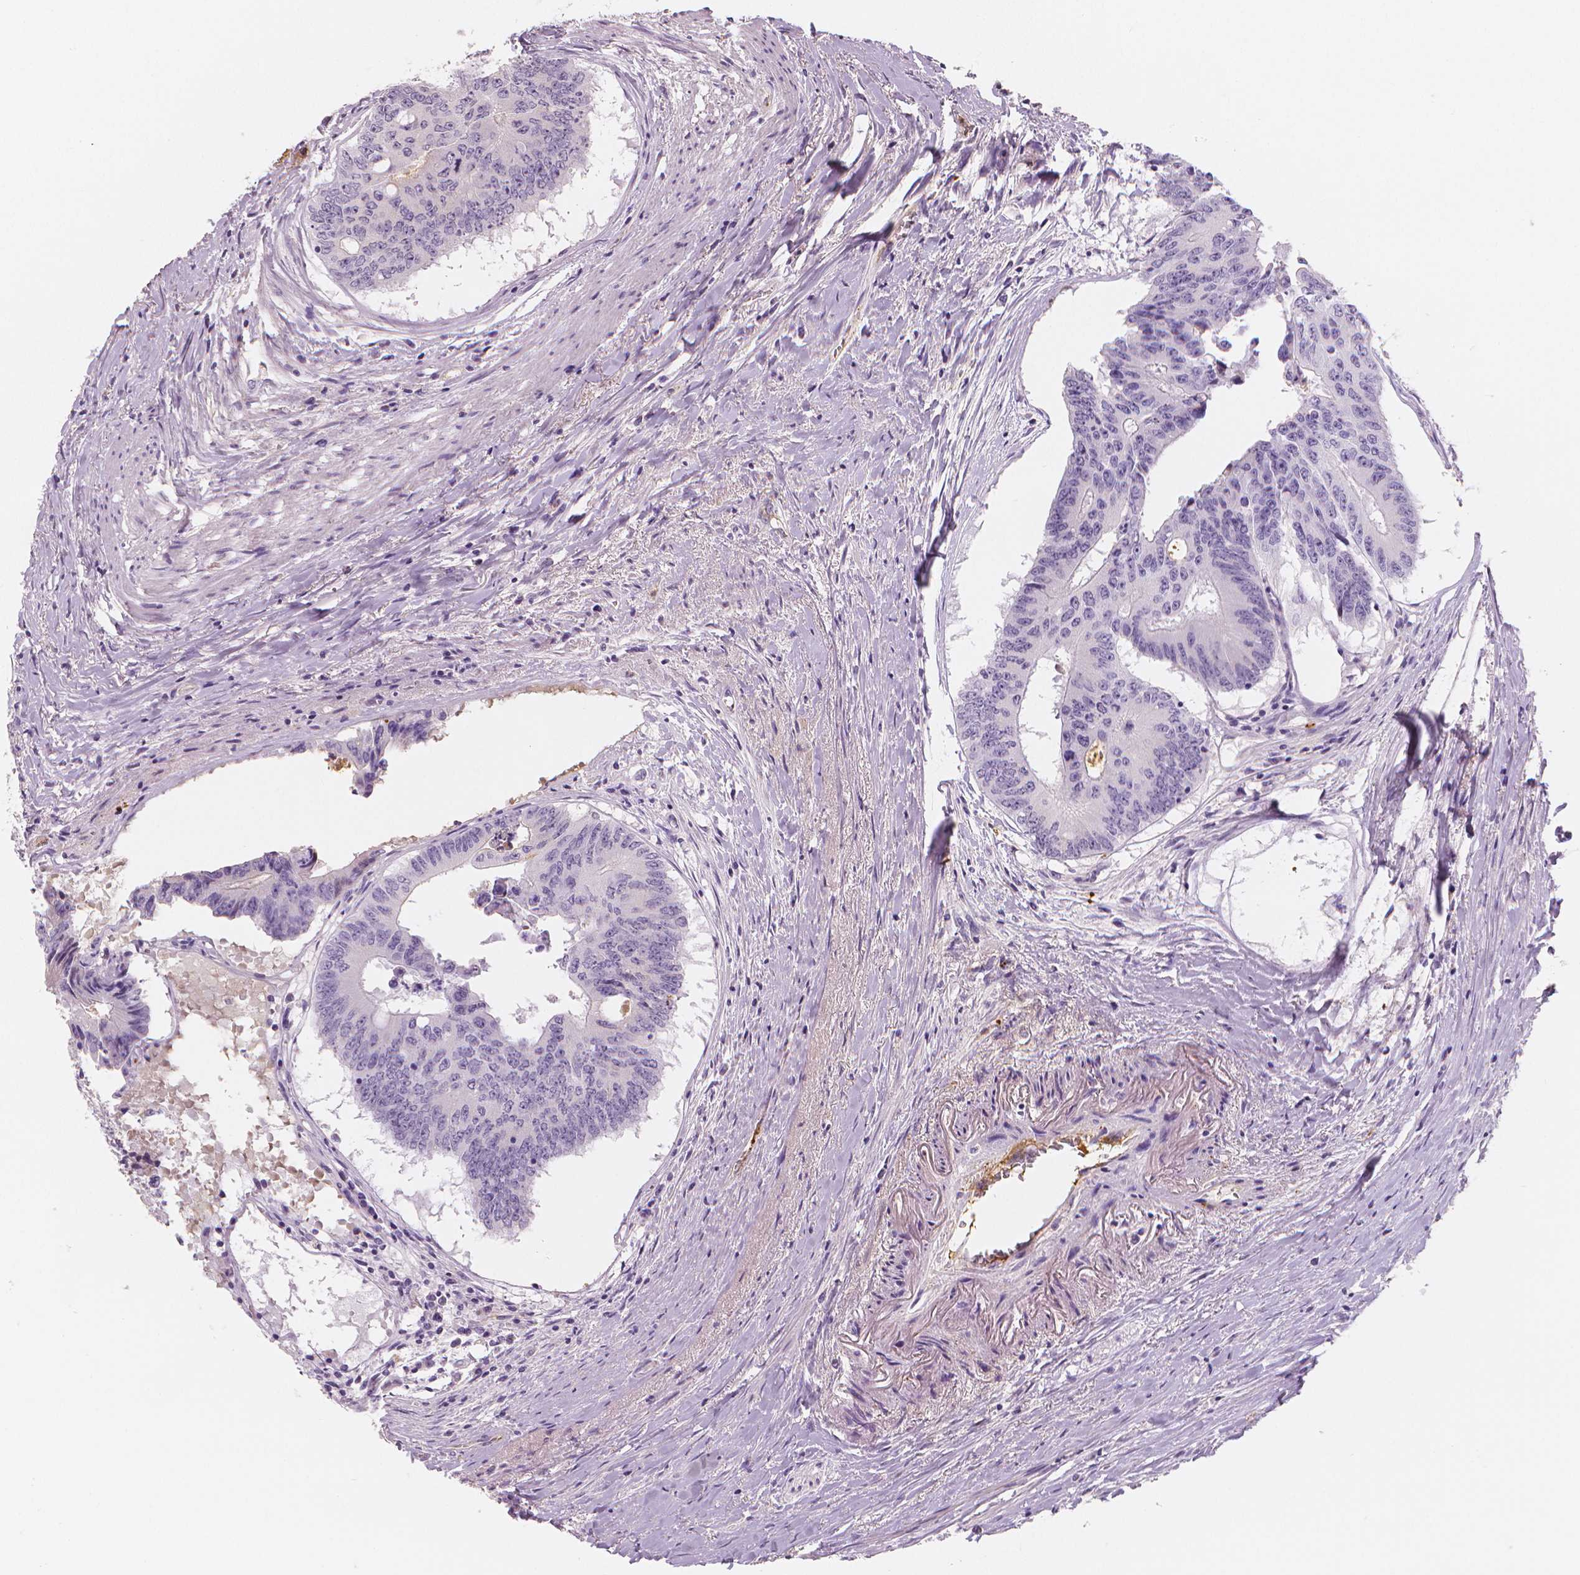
{"staining": {"intensity": "negative", "quantity": "none", "location": "none"}, "tissue": "colorectal cancer", "cell_type": "Tumor cells", "image_type": "cancer", "snomed": [{"axis": "morphology", "description": "Adenocarcinoma, NOS"}, {"axis": "topography", "description": "Rectum"}], "caption": "Adenocarcinoma (colorectal) was stained to show a protein in brown. There is no significant expression in tumor cells.", "gene": "APOA4", "patient": {"sex": "male", "age": 59}}